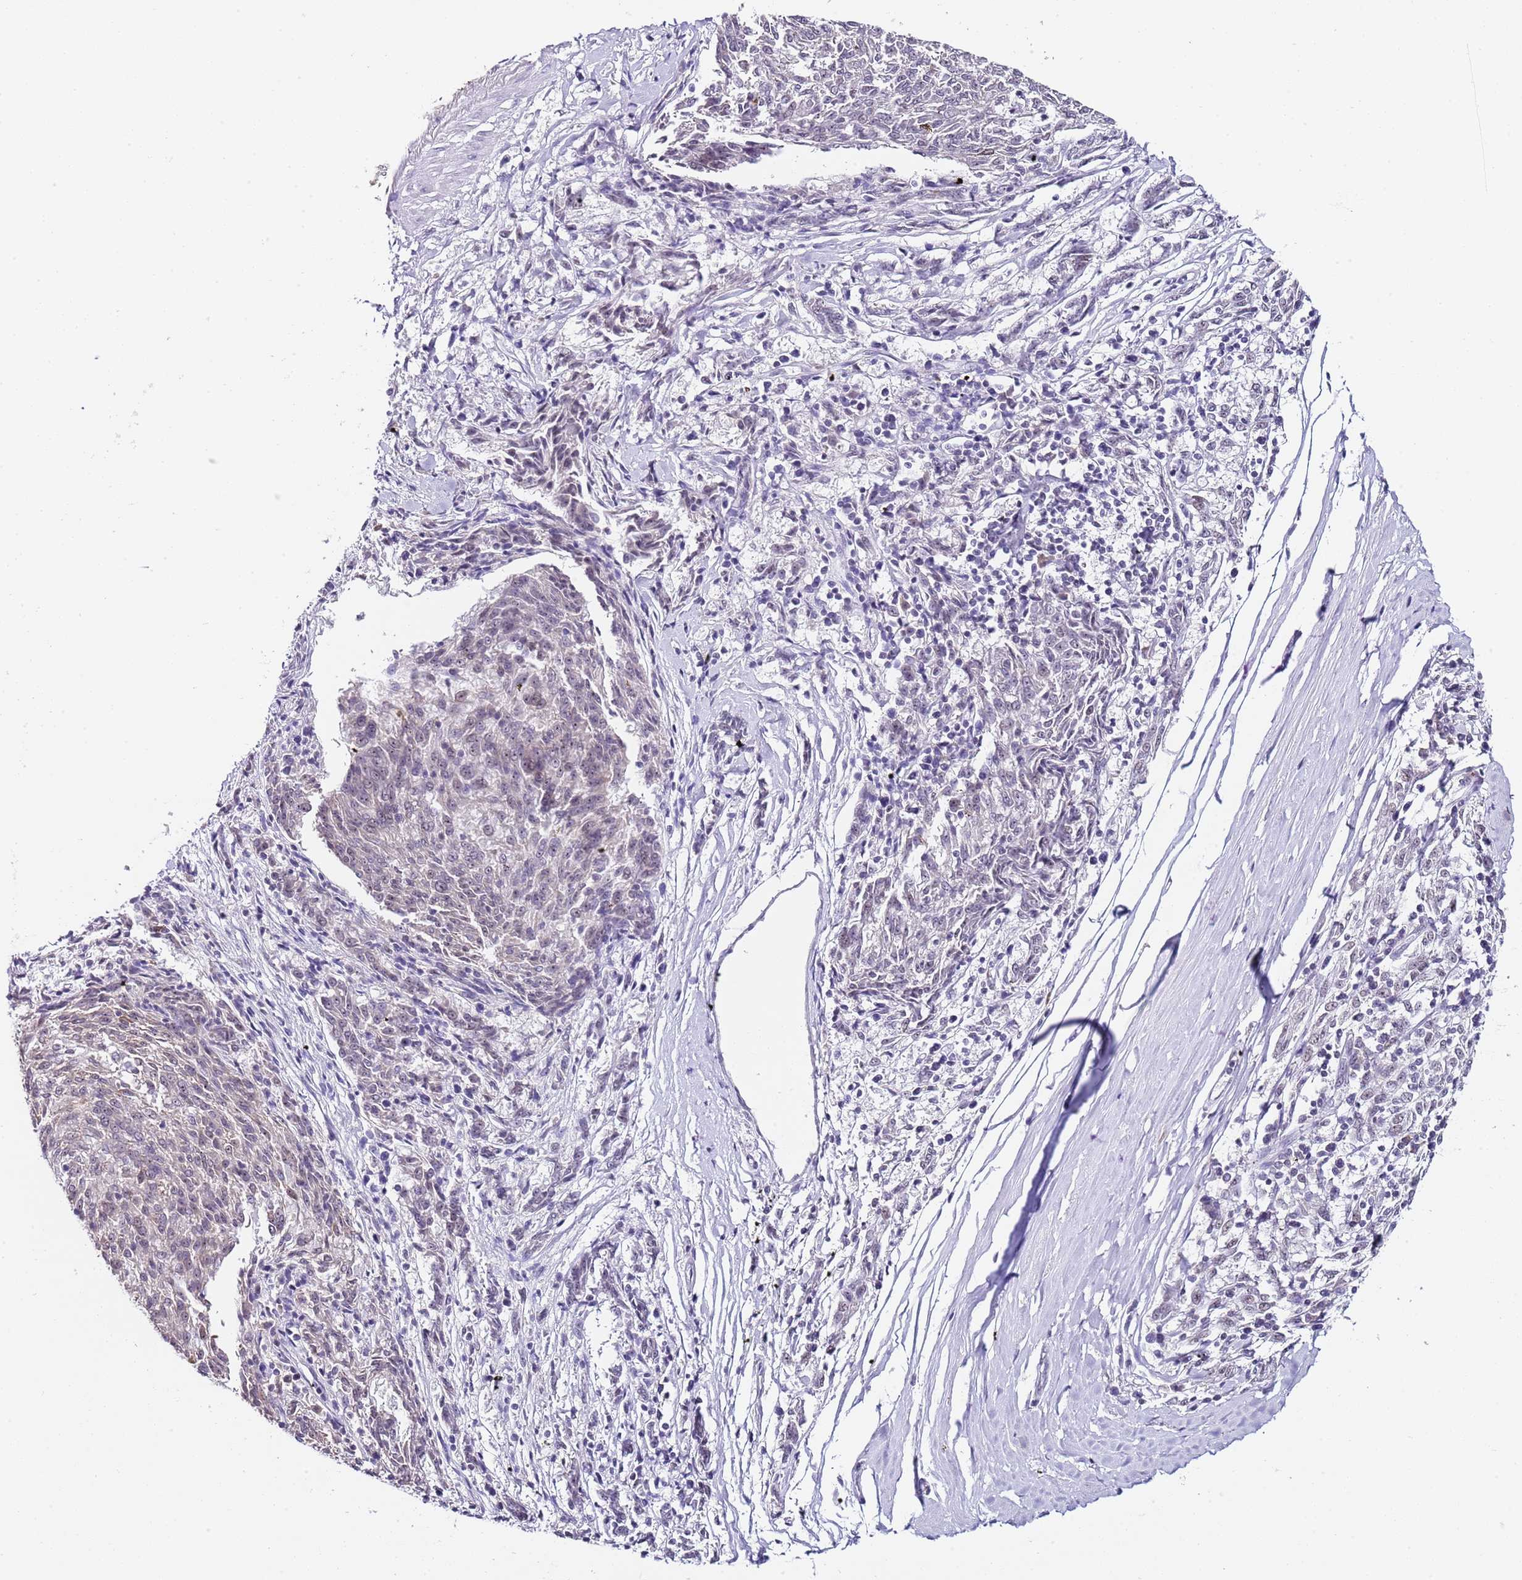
{"staining": {"intensity": "weak", "quantity": "<25%", "location": "nuclear"}, "tissue": "melanoma", "cell_type": "Tumor cells", "image_type": "cancer", "snomed": [{"axis": "morphology", "description": "Malignant melanoma, NOS"}, {"axis": "topography", "description": "Skin"}], "caption": "An immunohistochemistry histopathology image of melanoma is shown. There is no staining in tumor cells of melanoma. (Immunohistochemistry (ihc), brightfield microscopy, high magnification).", "gene": "NOP56", "patient": {"sex": "female", "age": 72}}